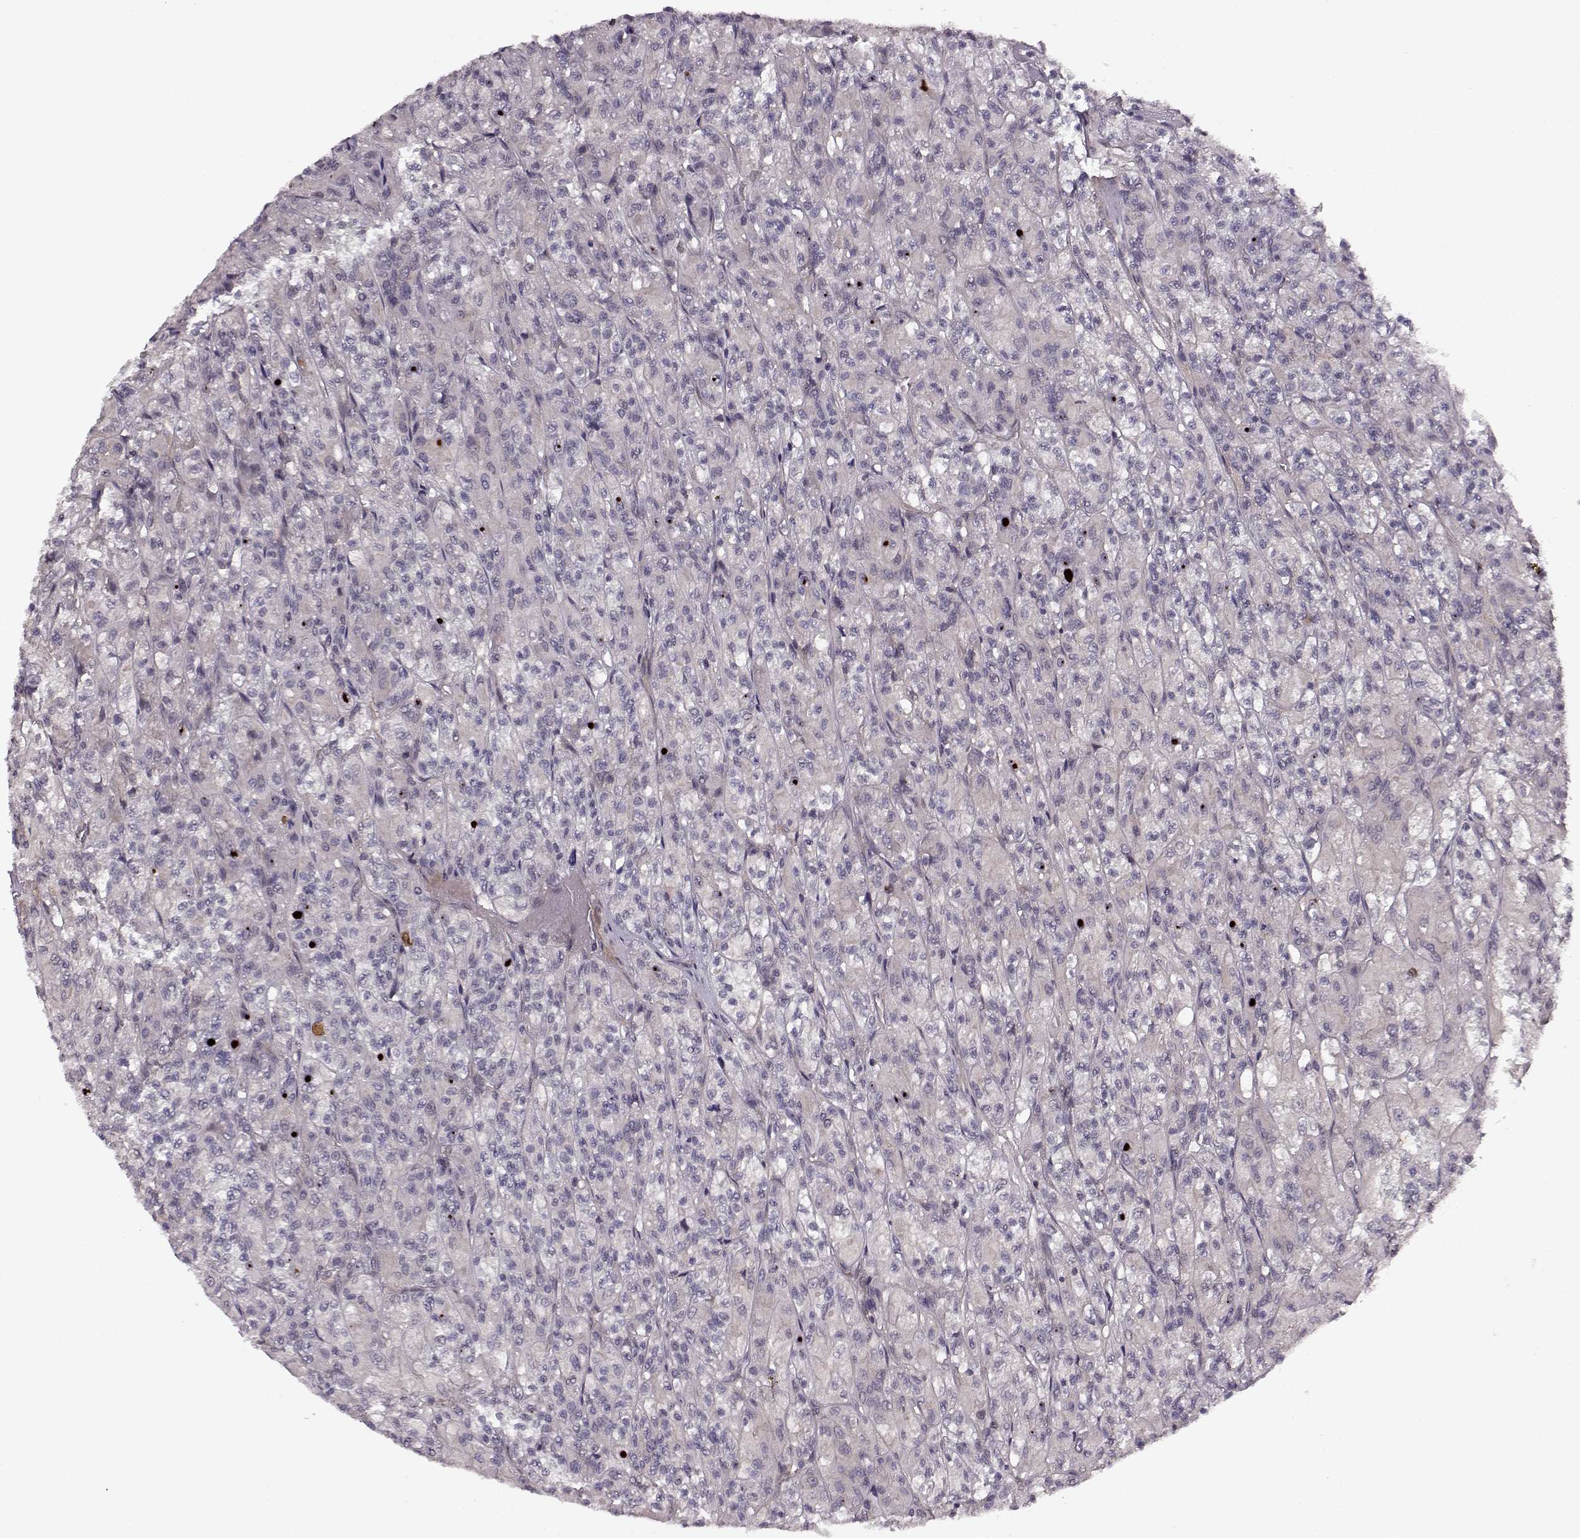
{"staining": {"intensity": "negative", "quantity": "none", "location": "none"}, "tissue": "renal cancer", "cell_type": "Tumor cells", "image_type": "cancer", "snomed": [{"axis": "morphology", "description": "Adenocarcinoma, NOS"}, {"axis": "topography", "description": "Kidney"}], "caption": "There is no significant positivity in tumor cells of adenocarcinoma (renal).", "gene": "SLAIN2", "patient": {"sex": "female", "age": 70}}